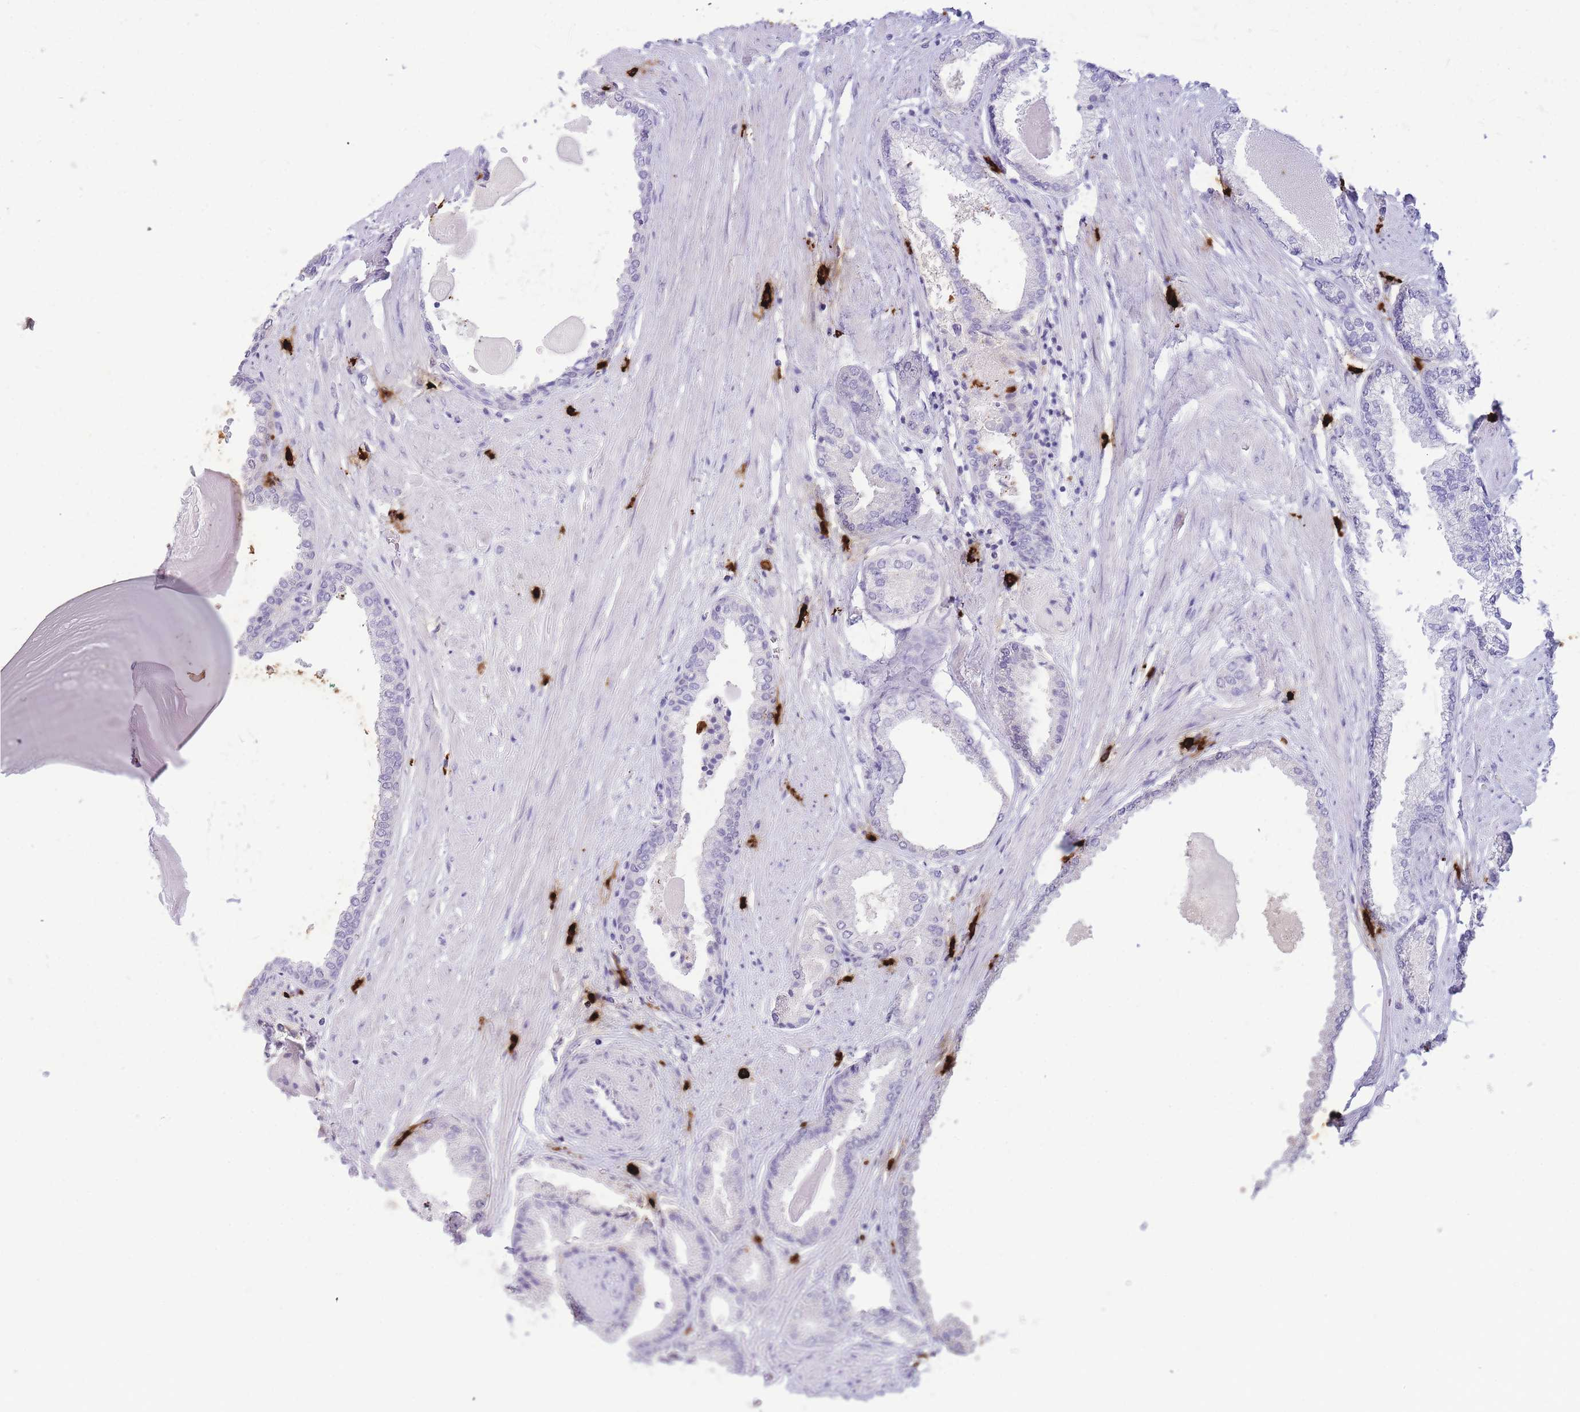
{"staining": {"intensity": "negative", "quantity": "none", "location": "none"}, "tissue": "prostate cancer", "cell_type": "Tumor cells", "image_type": "cancer", "snomed": [{"axis": "morphology", "description": "Adenocarcinoma, High grade"}, {"axis": "topography", "description": "Prostate"}], "caption": "High magnification brightfield microscopy of high-grade adenocarcinoma (prostate) stained with DAB (brown) and counterstained with hematoxylin (blue): tumor cells show no significant positivity. Nuclei are stained in blue.", "gene": "TPSAB1", "patient": {"sex": "male", "age": 68}}